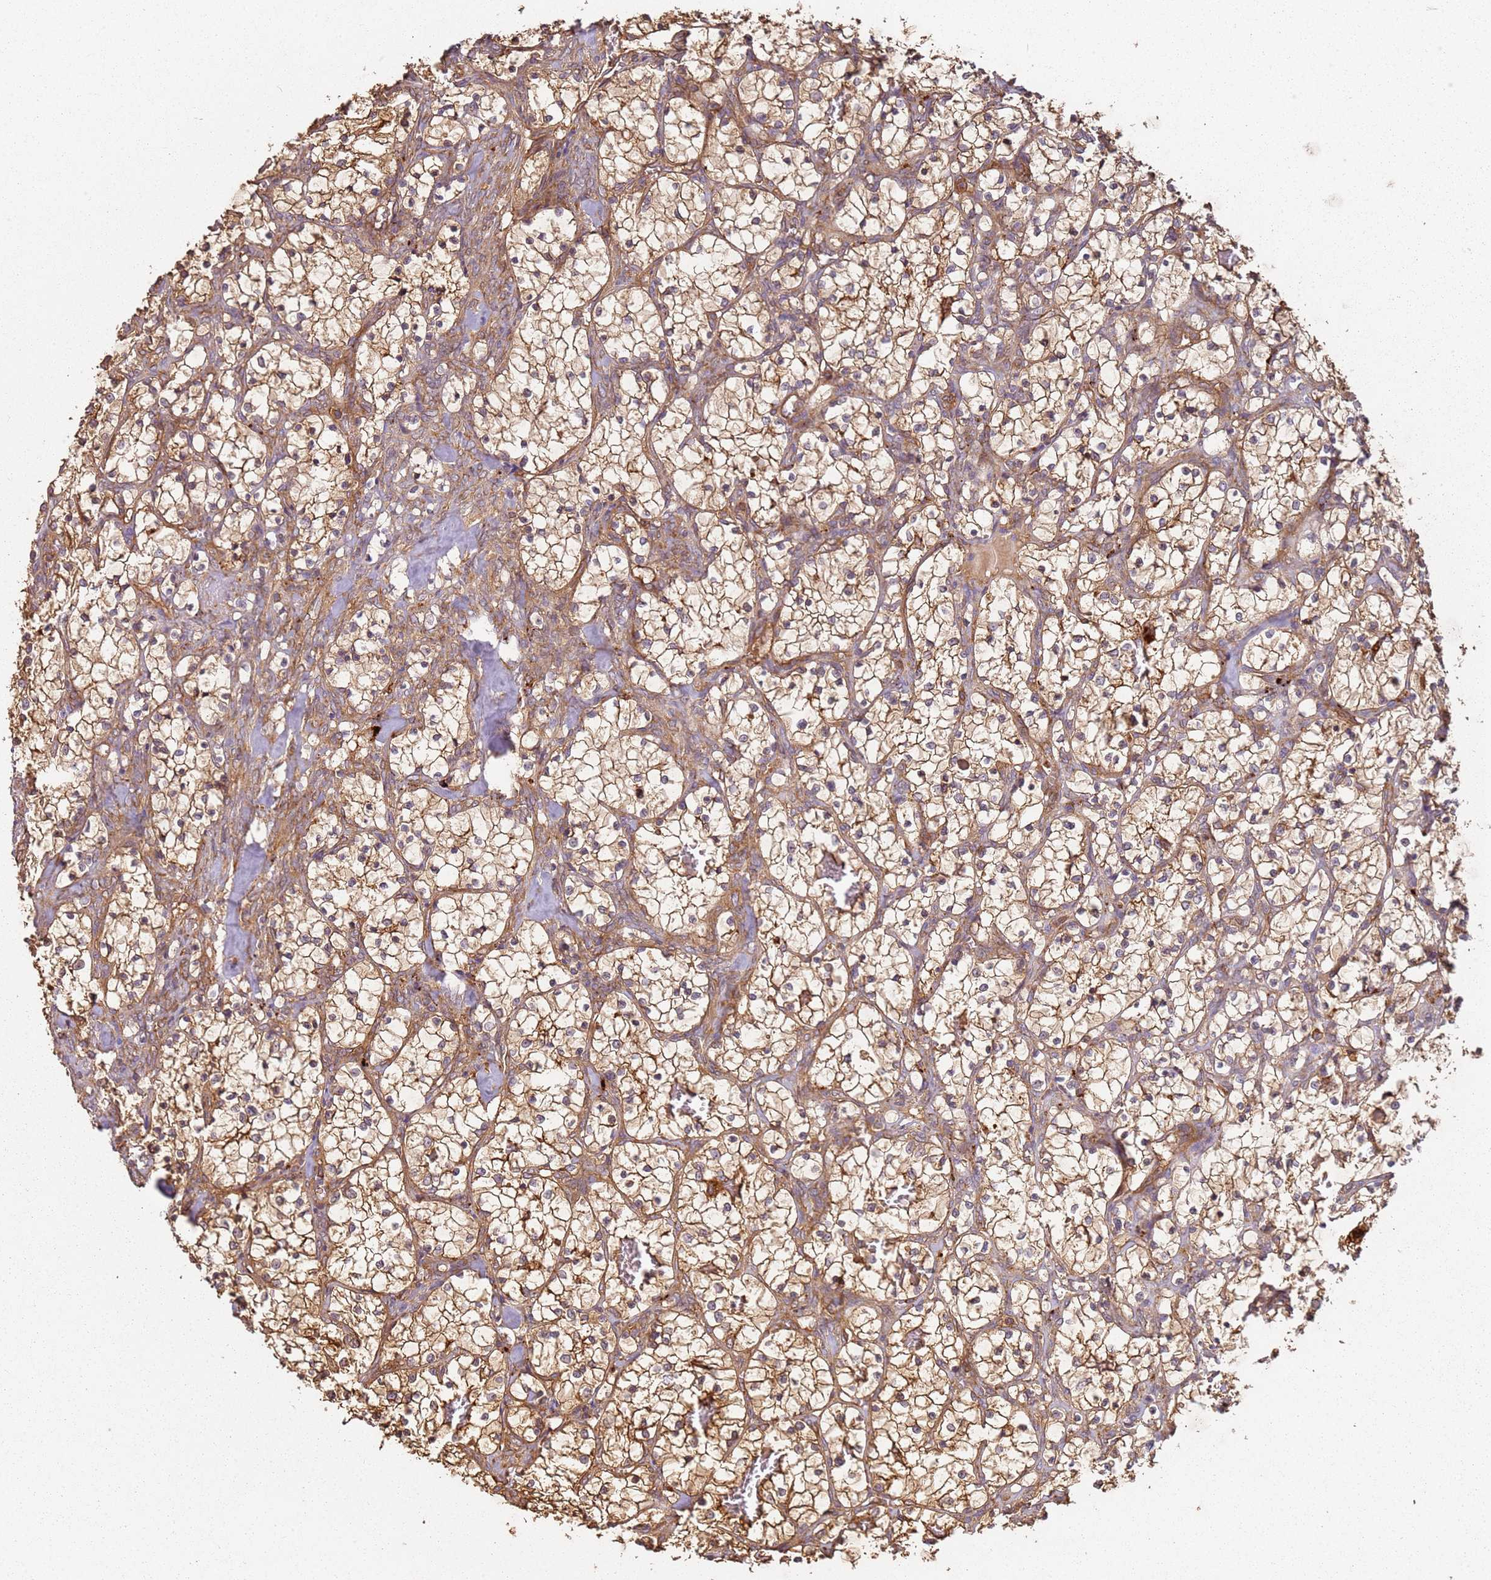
{"staining": {"intensity": "moderate", "quantity": ">75%", "location": "cytoplasmic/membranous"}, "tissue": "renal cancer", "cell_type": "Tumor cells", "image_type": "cancer", "snomed": [{"axis": "morphology", "description": "Adenocarcinoma, NOS"}, {"axis": "topography", "description": "Kidney"}], "caption": "Immunohistochemical staining of human renal cancer shows moderate cytoplasmic/membranous protein expression in approximately >75% of tumor cells.", "gene": "SCGB2B2", "patient": {"sex": "female", "age": 69}}